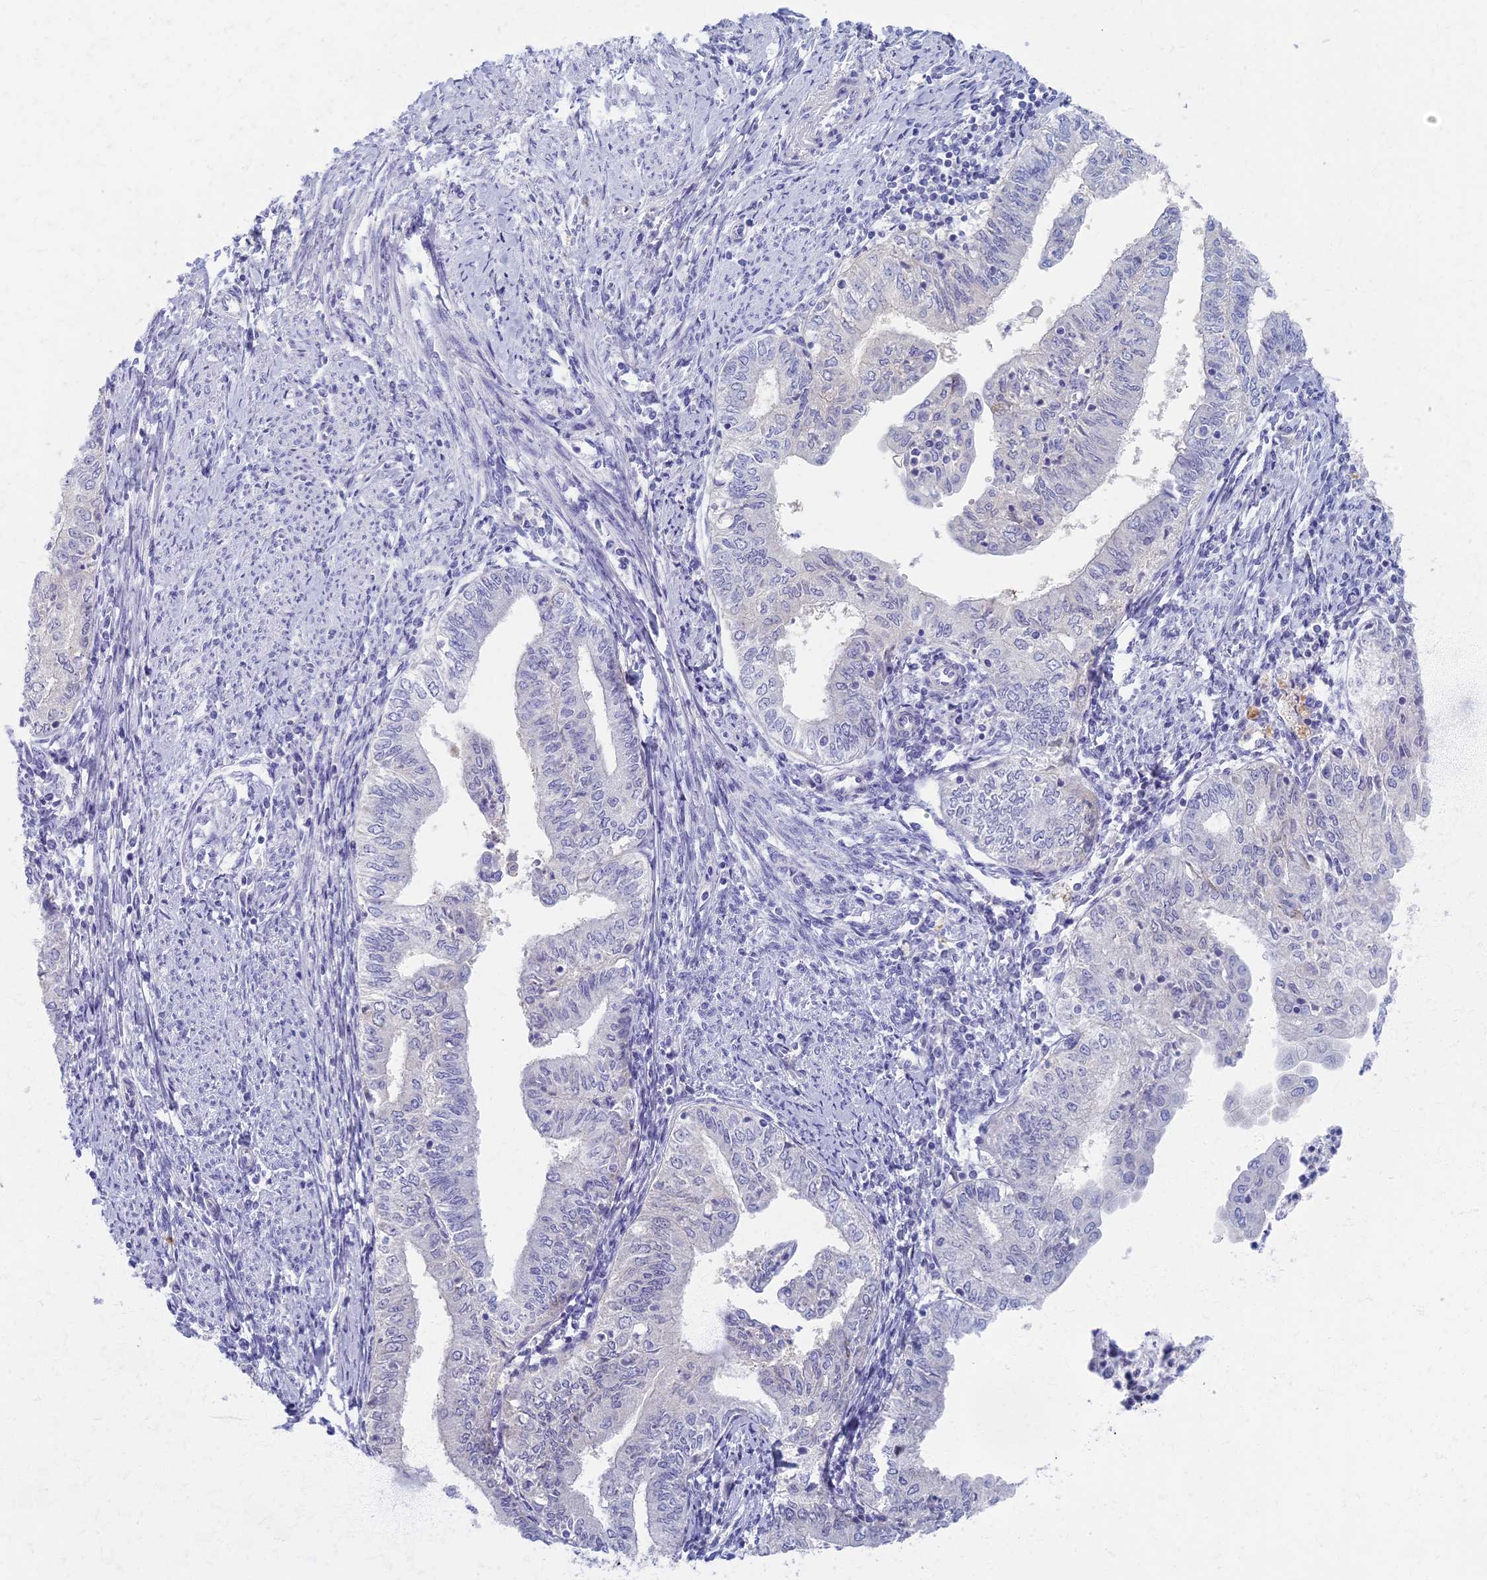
{"staining": {"intensity": "negative", "quantity": "none", "location": "none"}, "tissue": "endometrial cancer", "cell_type": "Tumor cells", "image_type": "cancer", "snomed": [{"axis": "morphology", "description": "Adenocarcinoma, NOS"}, {"axis": "topography", "description": "Endometrium"}], "caption": "A micrograph of human endometrial adenocarcinoma is negative for staining in tumor cells.", "gene": "AP4E1", "patient": {"sex": "female", "age": 66}}